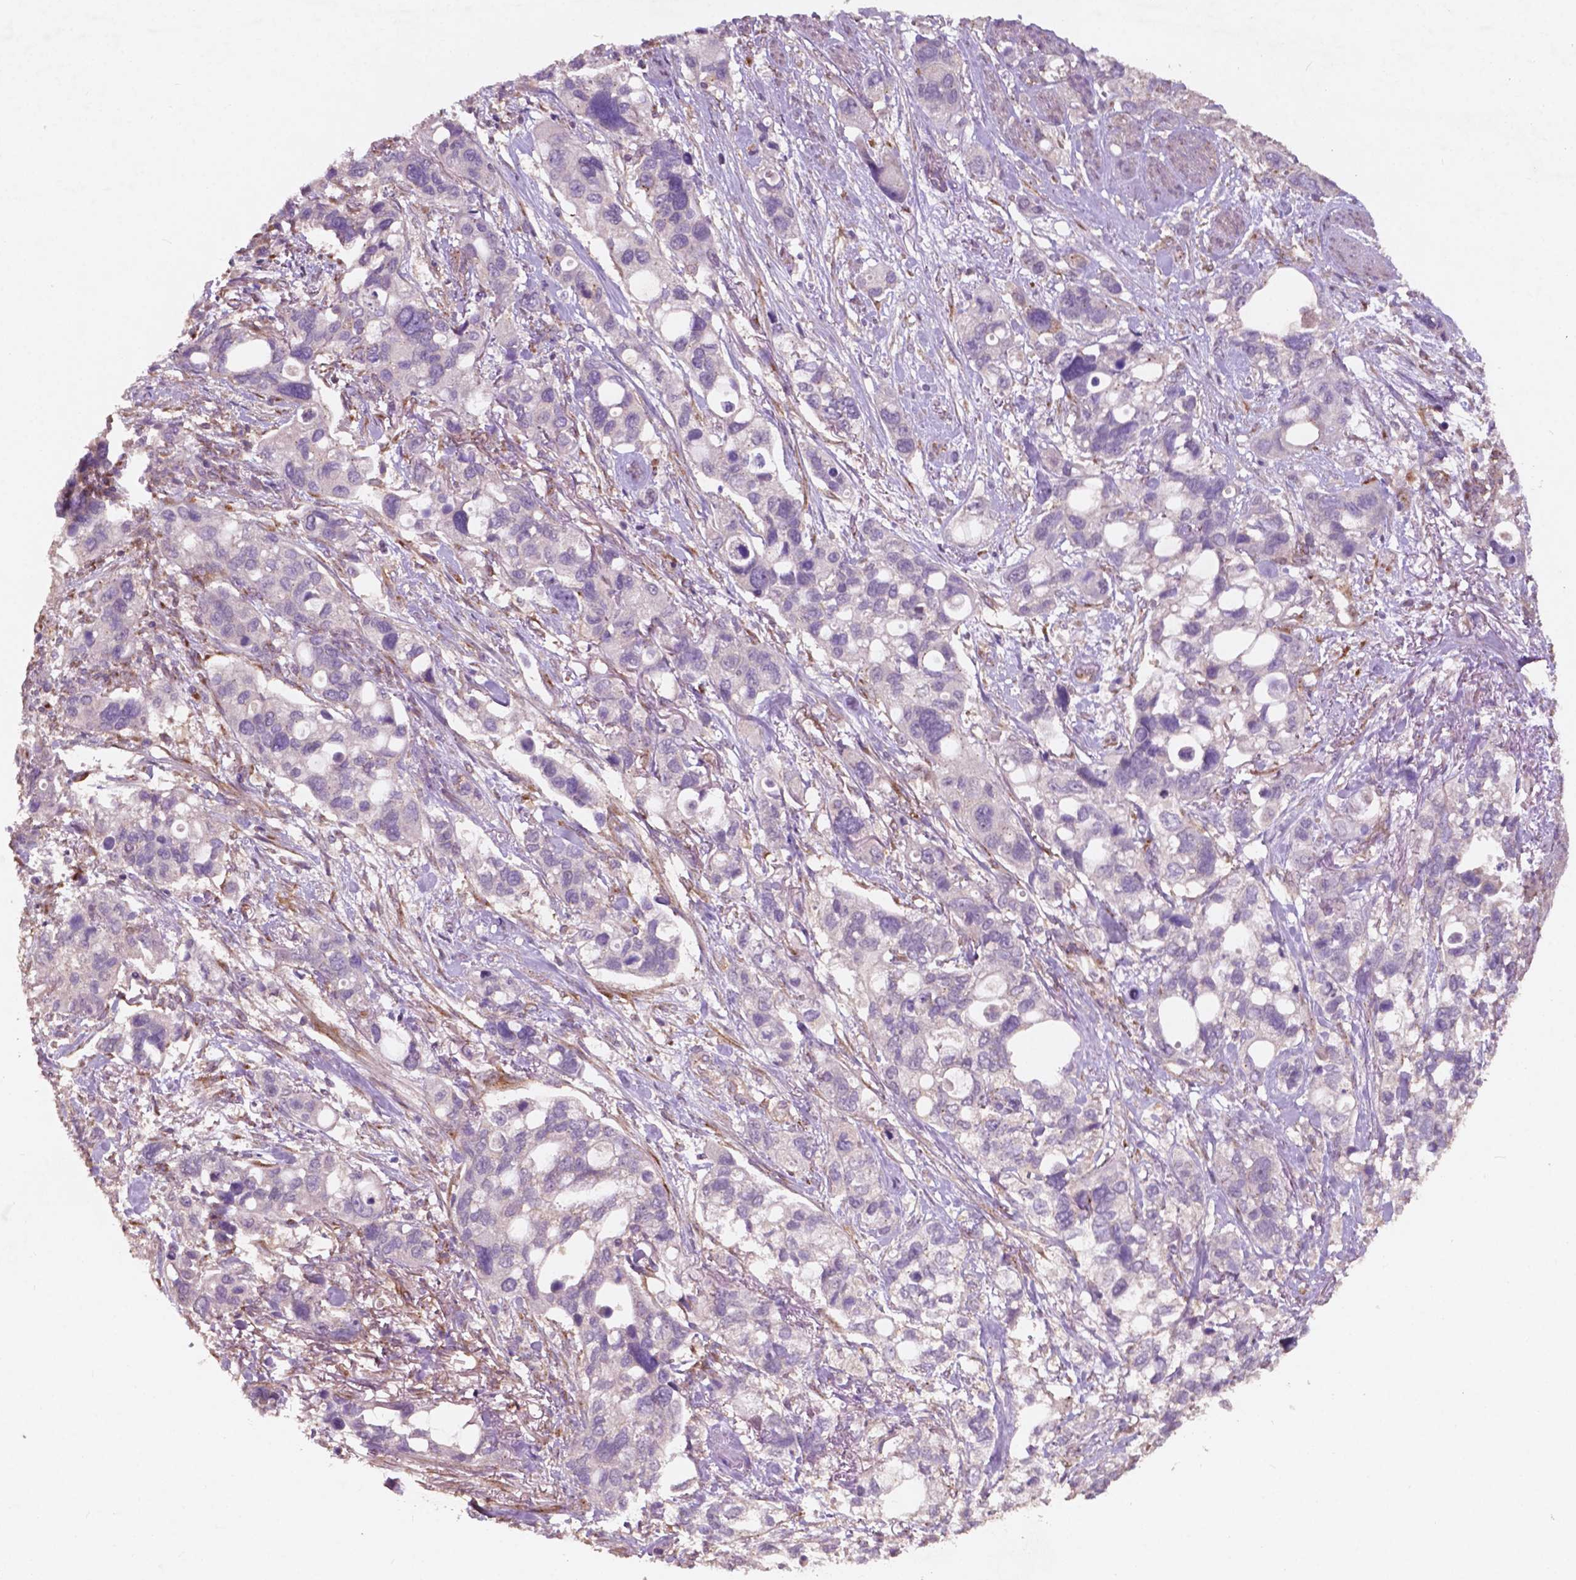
{"staining": {"intensity": "negative", "quantity": "none", "location": "none"}, "tissue": "stomach cancer", "cell_type": "Tumor cells", "image_type": "cancer", "snomed": [{"axis": "morphology", "description": "Adenocarcinoma, NOS"}, {"axis": "topography", "description": "Stomach, upper"}], "caption": "IHC photomicrograph of neoplastic tissue: stomach adenocarcinoma stained with DAB displays no significant protein expression in tumor cells.", "gene": "CHPT1", "patient": {"sex": "female", "age": 81}}